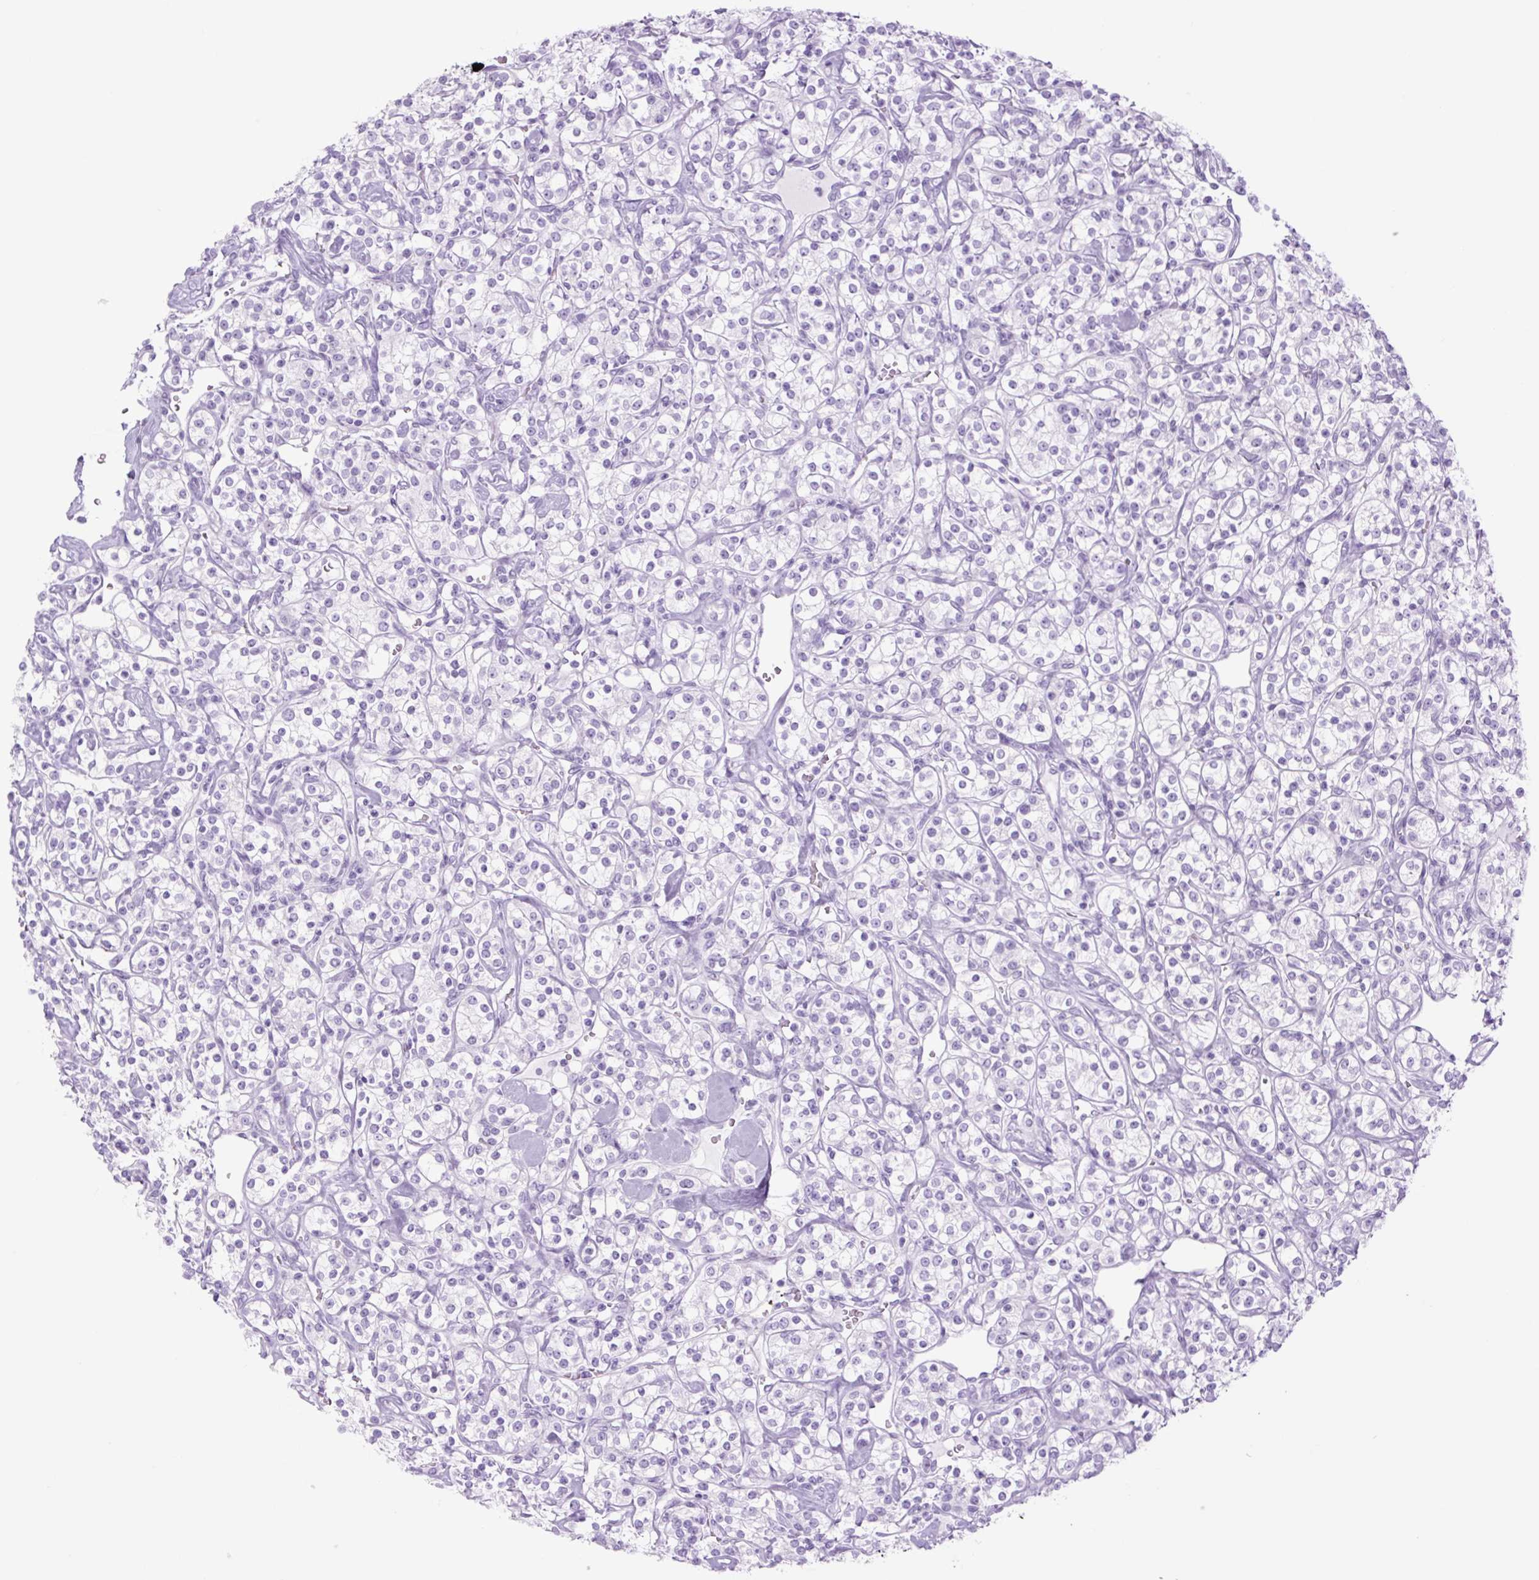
{"staining": {"intensity": "negative", "quantity": "none", "location": "none"}, "tissue": "renal cancer", "cell_type": "Tumor cells", "image_type": "cancer", "snomed": [{"axis": "morphology", "description": "Adenocarcinoma, NOS"}, {"axis": "topography", "description": "Kidney"}], "caption": "This is an immunohistochemistry image of adenocarcinoma (renal). There is no positivity in tumor cells.", "gene": "TFF2", "patient": {"sex": "male", "age": 77}}